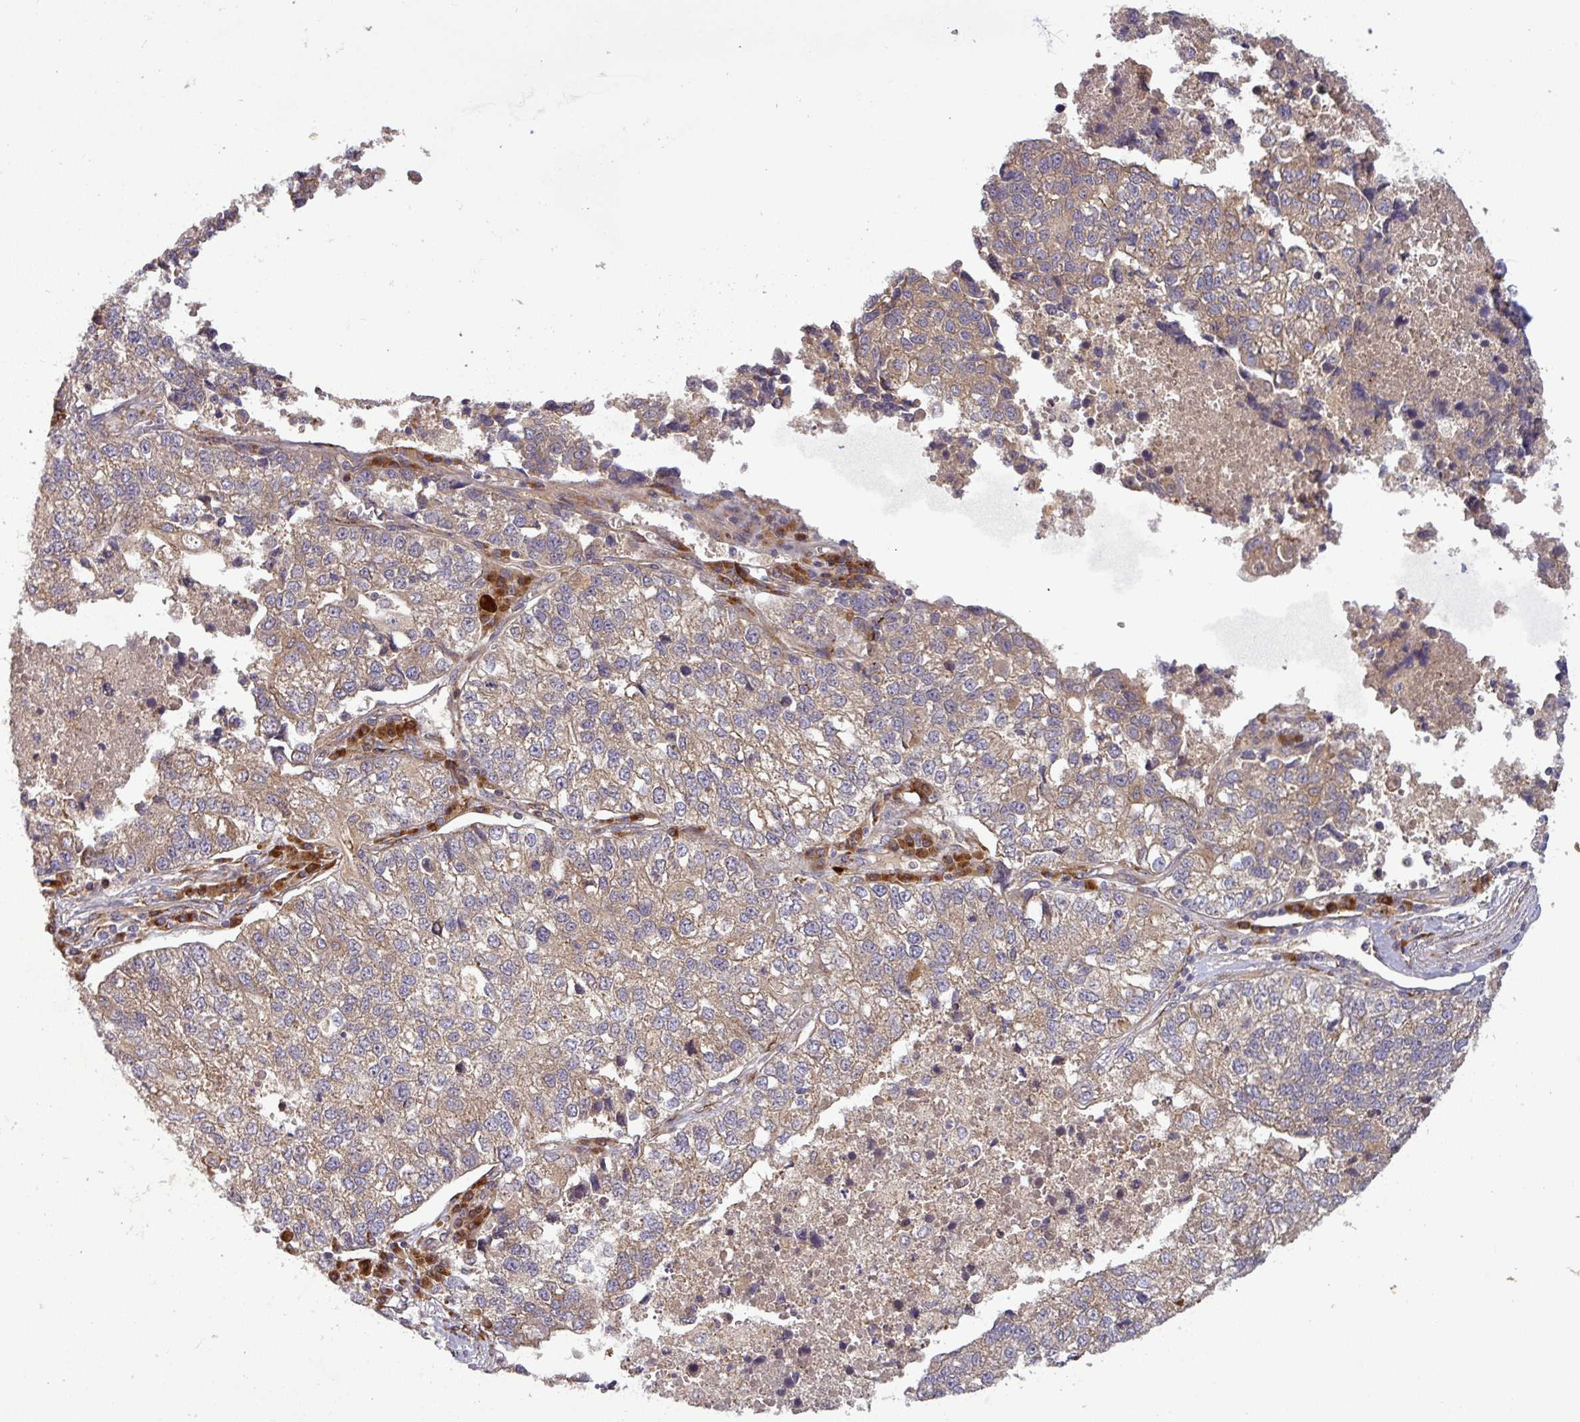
{"staining": {"intensity": "moderate", "quantity": ">75%", "location": "cytoplasmic/membranous"}, "tissue": "lung cancer", "cell_type": "Tumor cells", "image_type": "cancer", "snomed": [{"axis": "morphology", "description": "Adenocarcinoma, NOS"}, {"axis": "topography", "description": "Lung"}], "caption": "Immunohistochemistry (IHC) micrograph of neoplastic tissue: lung adenocarcinoma stained using immunohistochemistry reveals medium levels of moderate protein expression localized specifically in the cytoplasmic/membranous of tumor cells, appearing as a cytoplasmic/membranous brown color.", "gene": "ART1", "patient": {"sex": "male", "age": 49}}